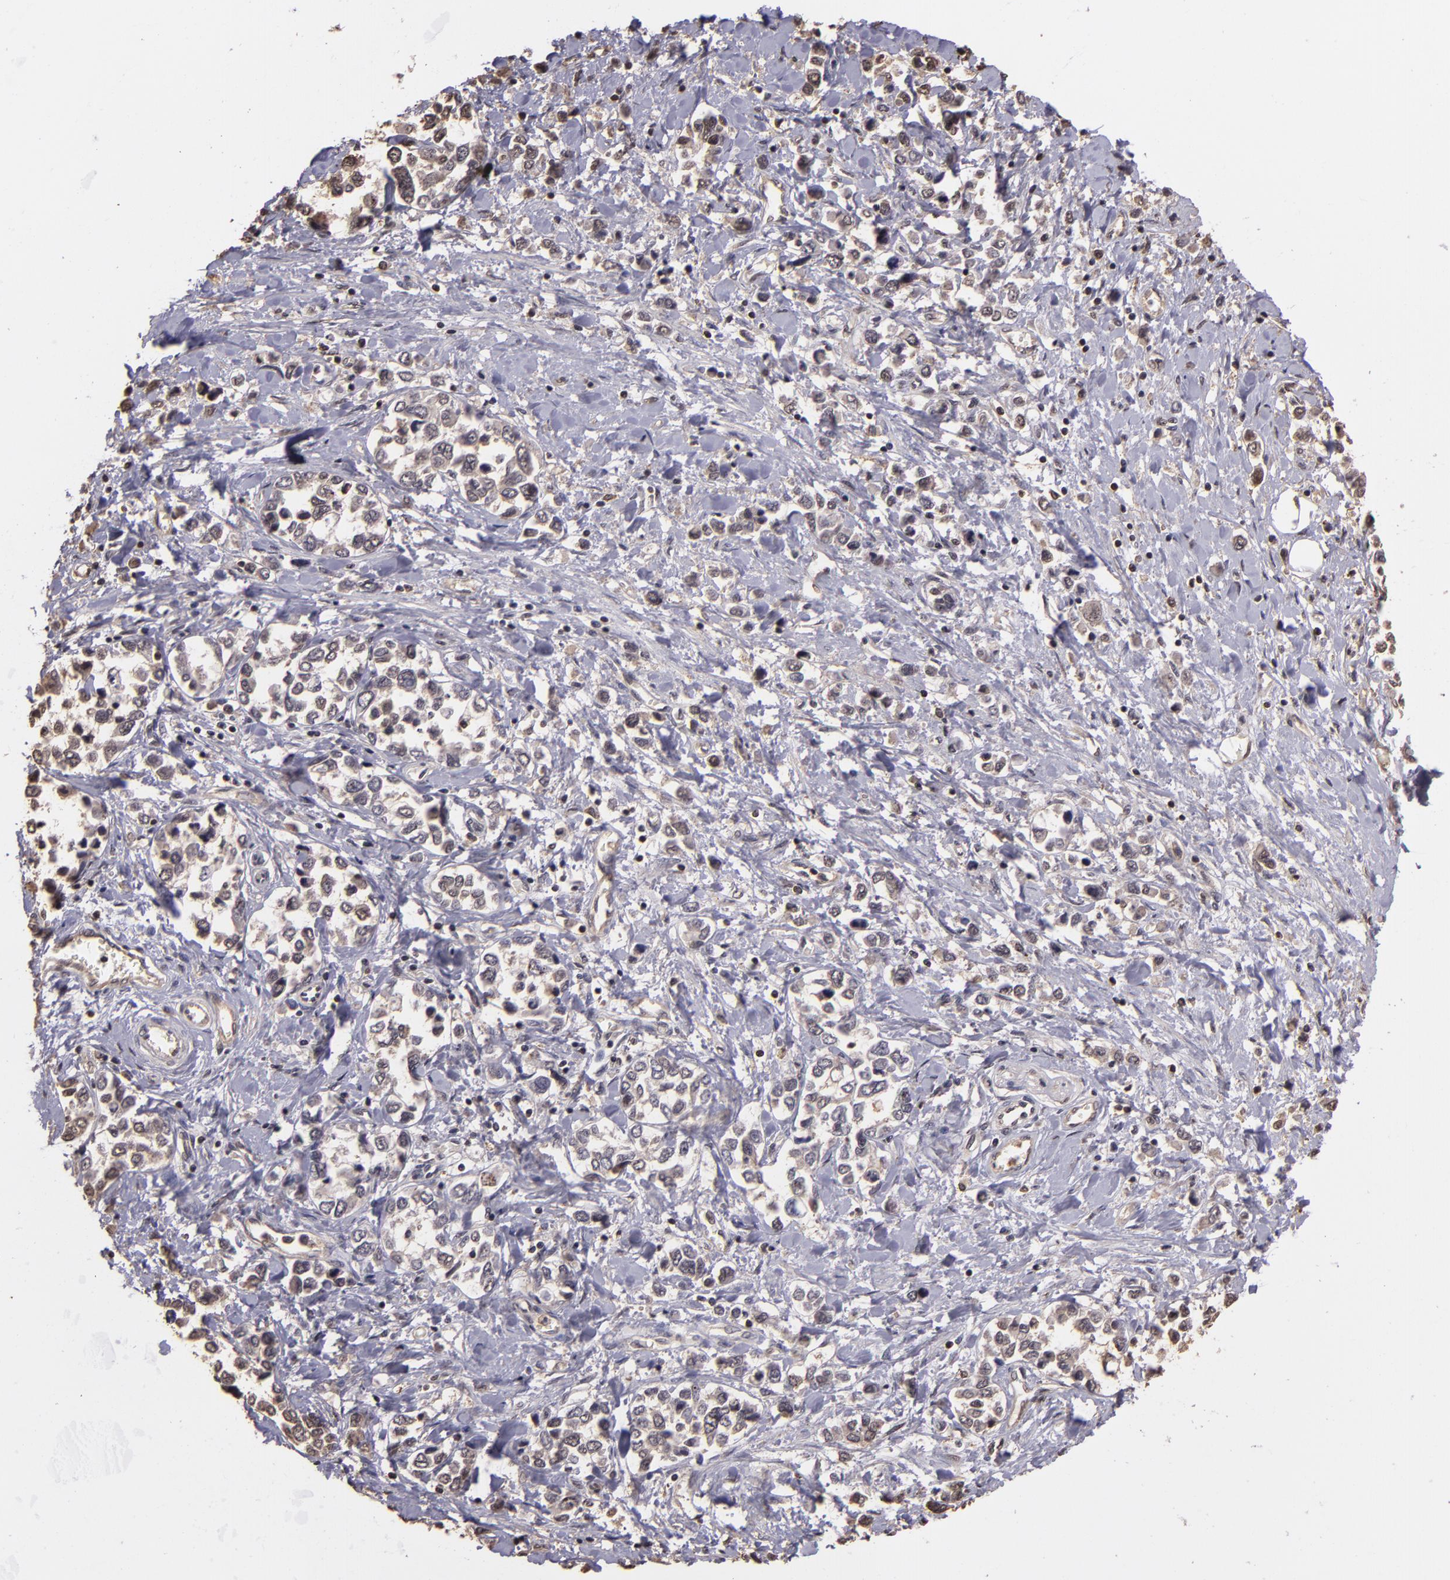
{"staining": {"intensity": "weak", "quantity": "<25%", "location": "cytoplasmic/membranous"}, "tissue": "stomach cancer", "cell_type": "Tumor cells", "image_type": "cancer", "snomed": [{"axis": "morphology", "description": "Adenocarcinoma, NOS"}, {"axis": "topography", "description": "Stomach, upper"}], "caption": "High power microscopy histopathology image of an IHC micrograph of adenocarcinoma (stomach), revealing no significant staining in tumor cells.", "gene": "ARPC2", "patient": {"sex": "male", "age": 76}}